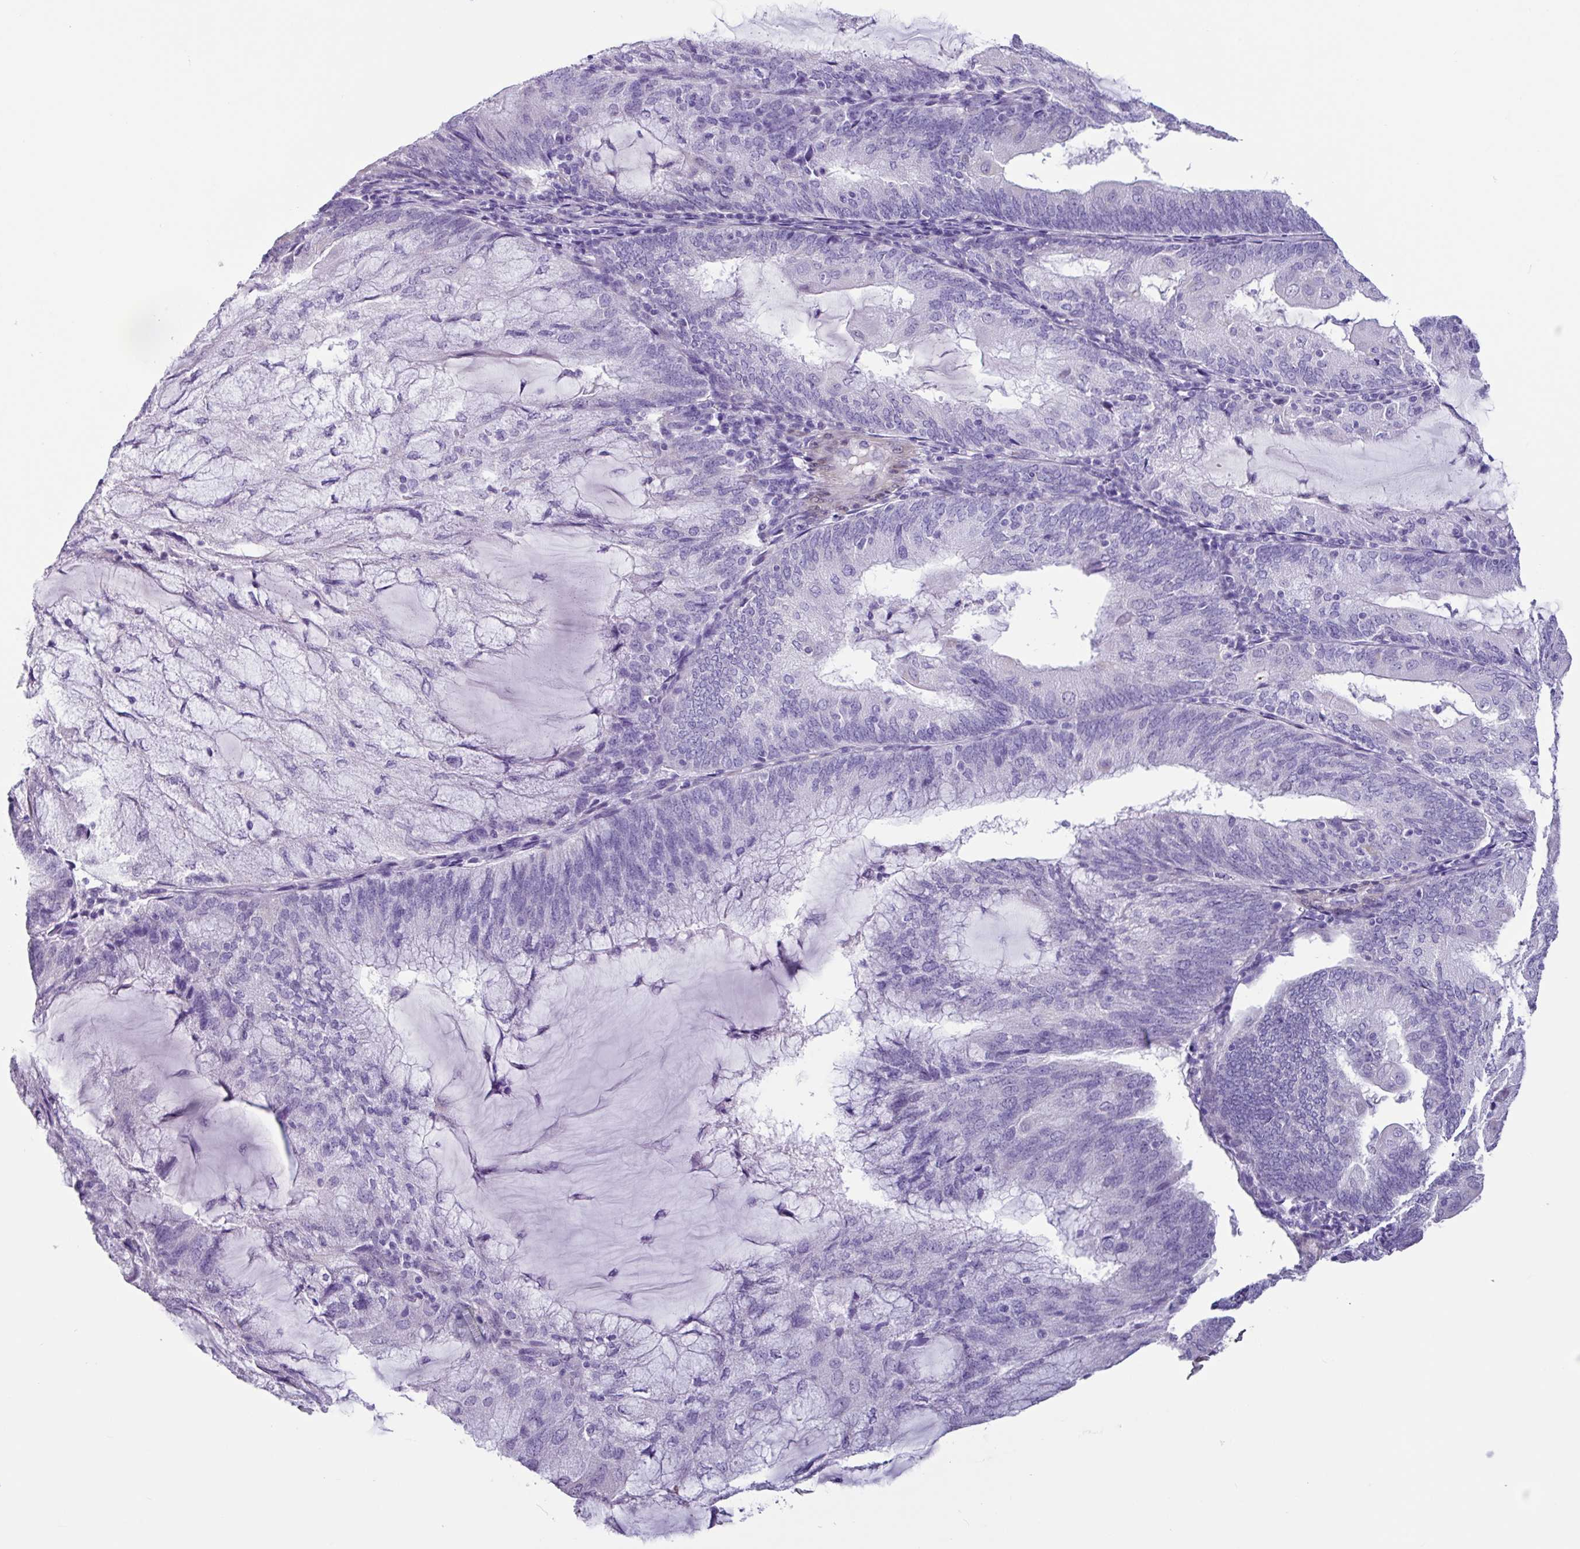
{"staining": {"intensity": "negative", "quantity": "none", "location": "none"}, "tissue": "endometrial cancer", "cell_type": "Tumor cells", "image_type": "cancer", "snomed": [{"axis": "morphology", "description": "Adenocarcinoma, NOS"}, {"axis": "topography", "description": "Endometrium"}], "caption": "This is an immunohistochemistry micrograph of human adenocarcinoma (endometrial). There is no positivity in tumor cells.", "gene": "OTX1", "patient": {"sex": "female", "age": 81}}